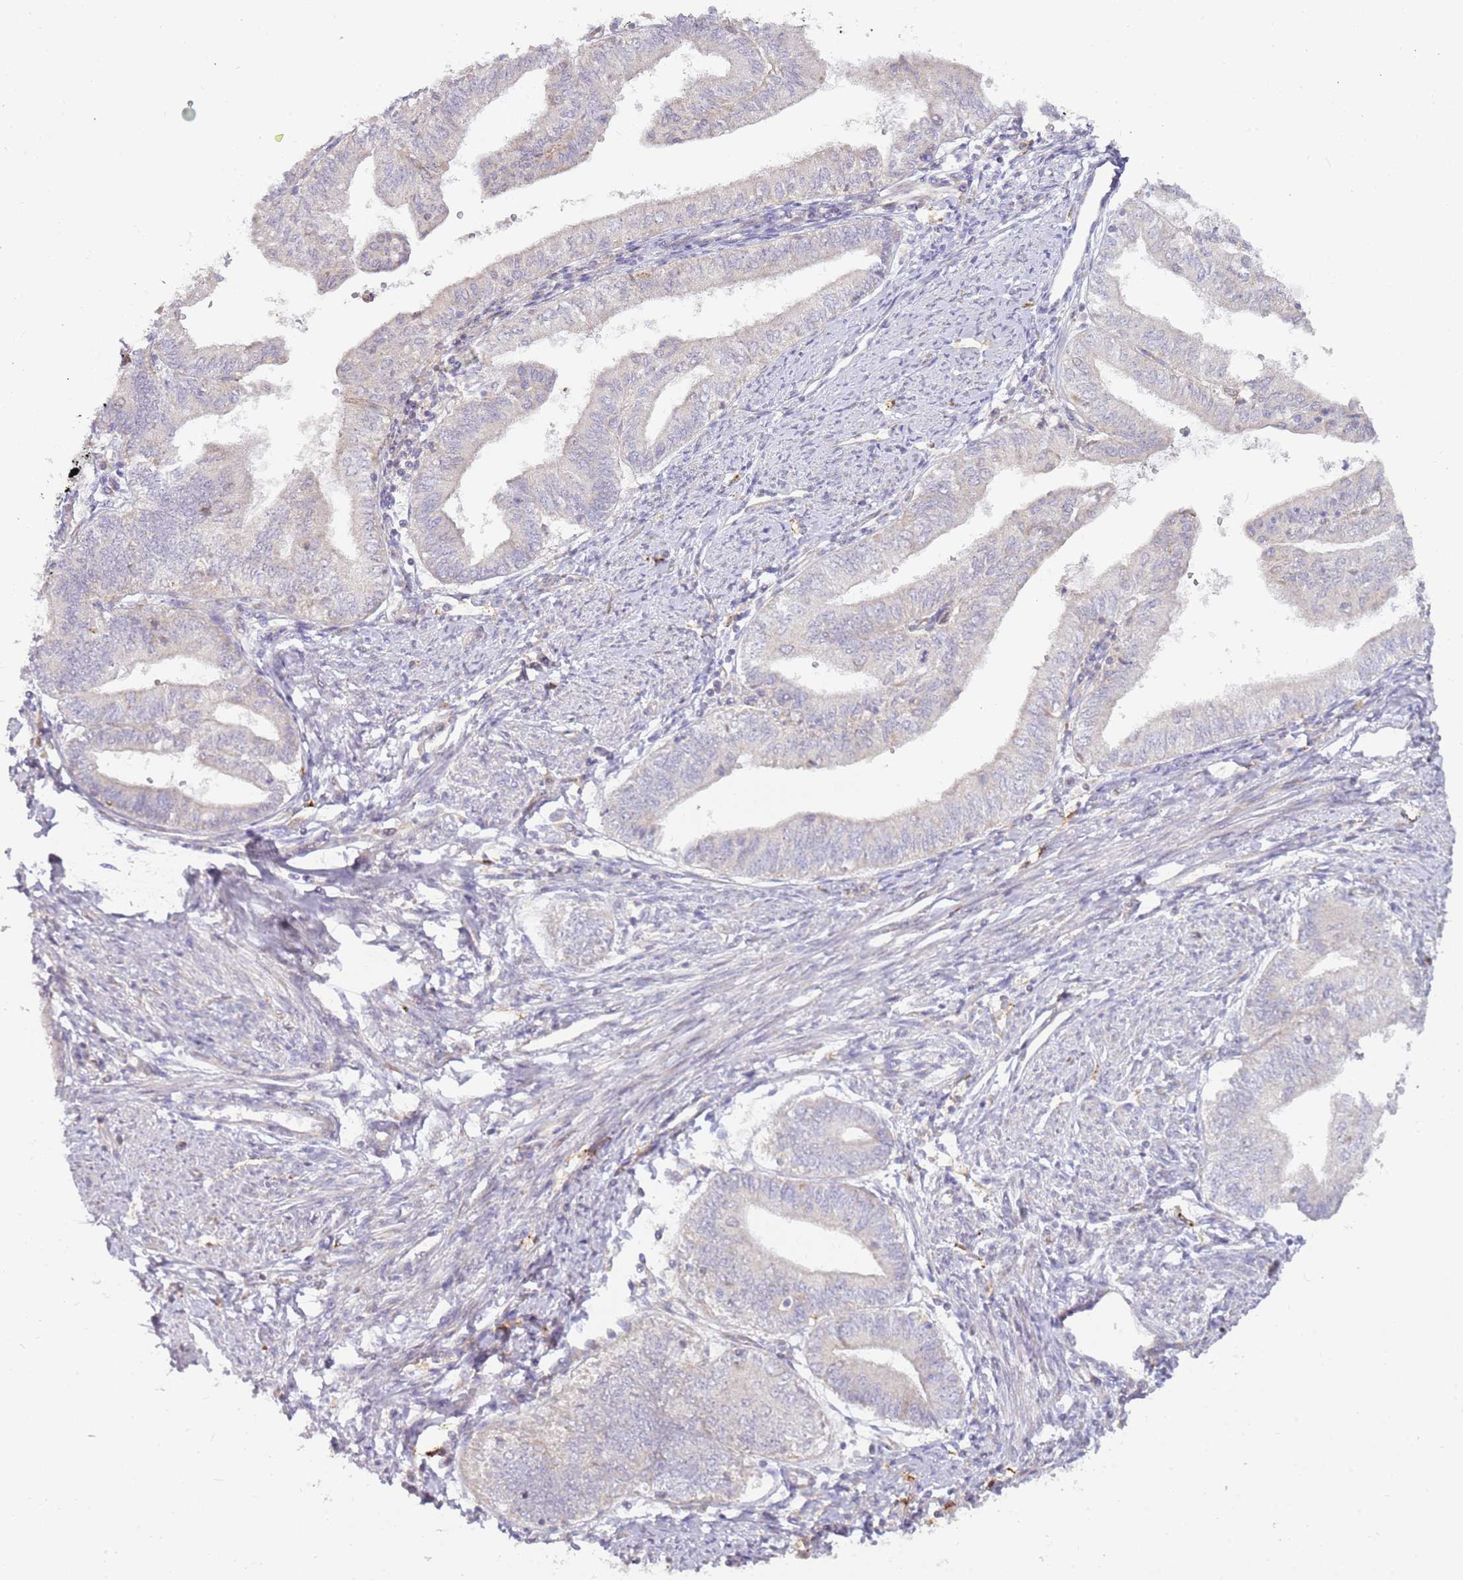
{"staining": {"intensity": "negative", "quantity": "none", "location": "none"}, "tissue": "endometrial cancer", "cell_type": "Tumor cells", "image_type": "cancer", "snomed": [{"axis": "morphology", "description": "Adenocarcinoma, NOS"}, {"axis": "topography", "description": "Endometrium"}], "caption": "IHC micrograph of endometrial cancer stained for a protein (brown), which reveals no expression in tumor cells.", "gene": "GRAP", "patient": {"sex": "female", "age": 66}}